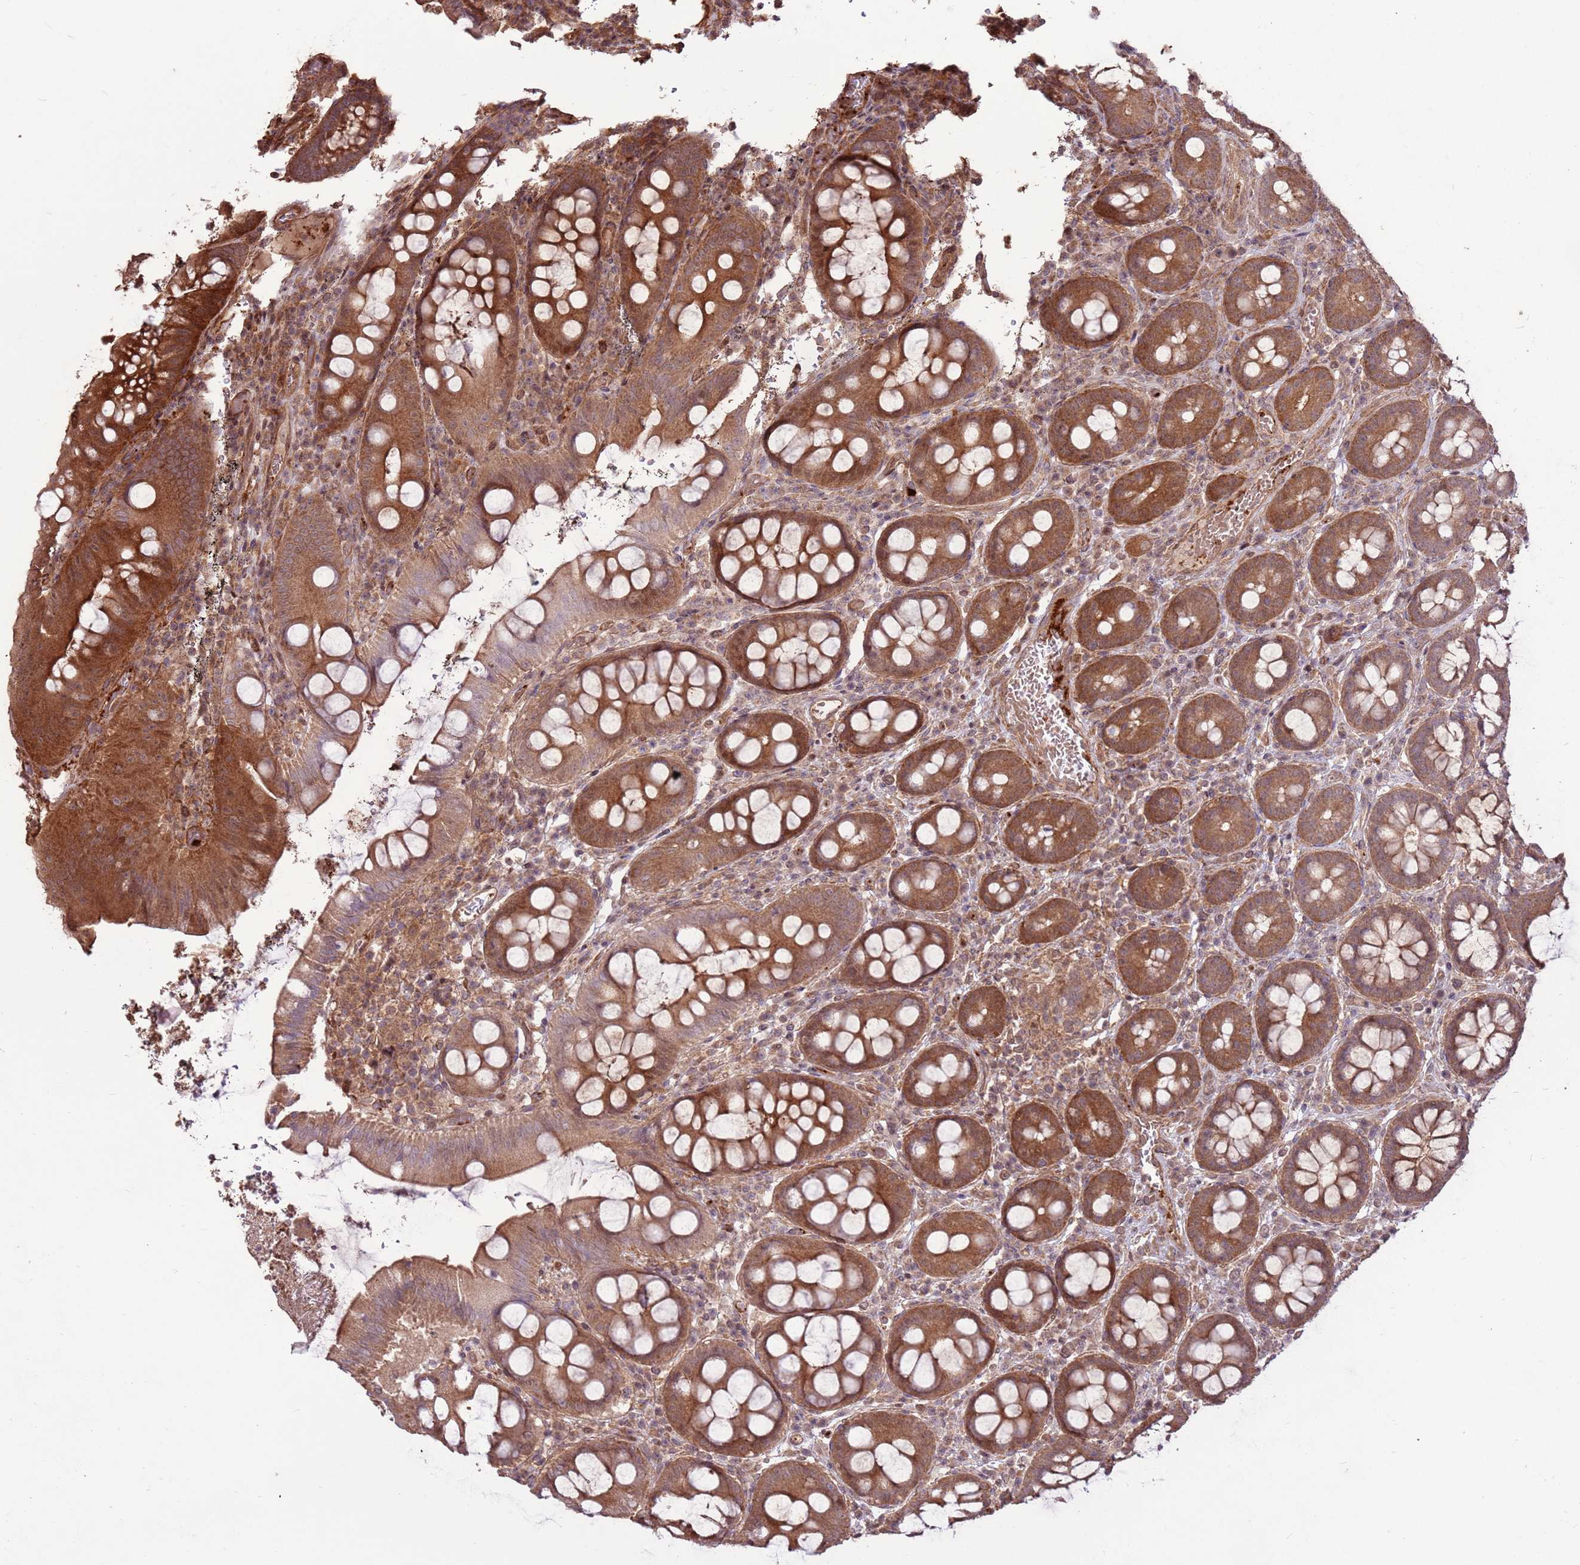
{"staining": {"intensity": "moderate", "quantity": ">75%", "location": "cytoplasmic/membranous,nuclear"}, "tissue": "colorectal cancer", "cell_type": "Tumor cells", "image_type": "cancer", "snomed": [{"axis": "morphology", "description": "Adenocarcinoma, NOS"}, {"axis": "topography", "description": "Colon"}], "caption": "Colorectal cancer (adenocarcinoma) stained for a protein (brown) demonstrates moderate cytoplasmic/membranous and nuclear positive expression in about >75% of tumor cells.", "gene": "CCDC112", "patient": {"sex": "female", "age": 43}}